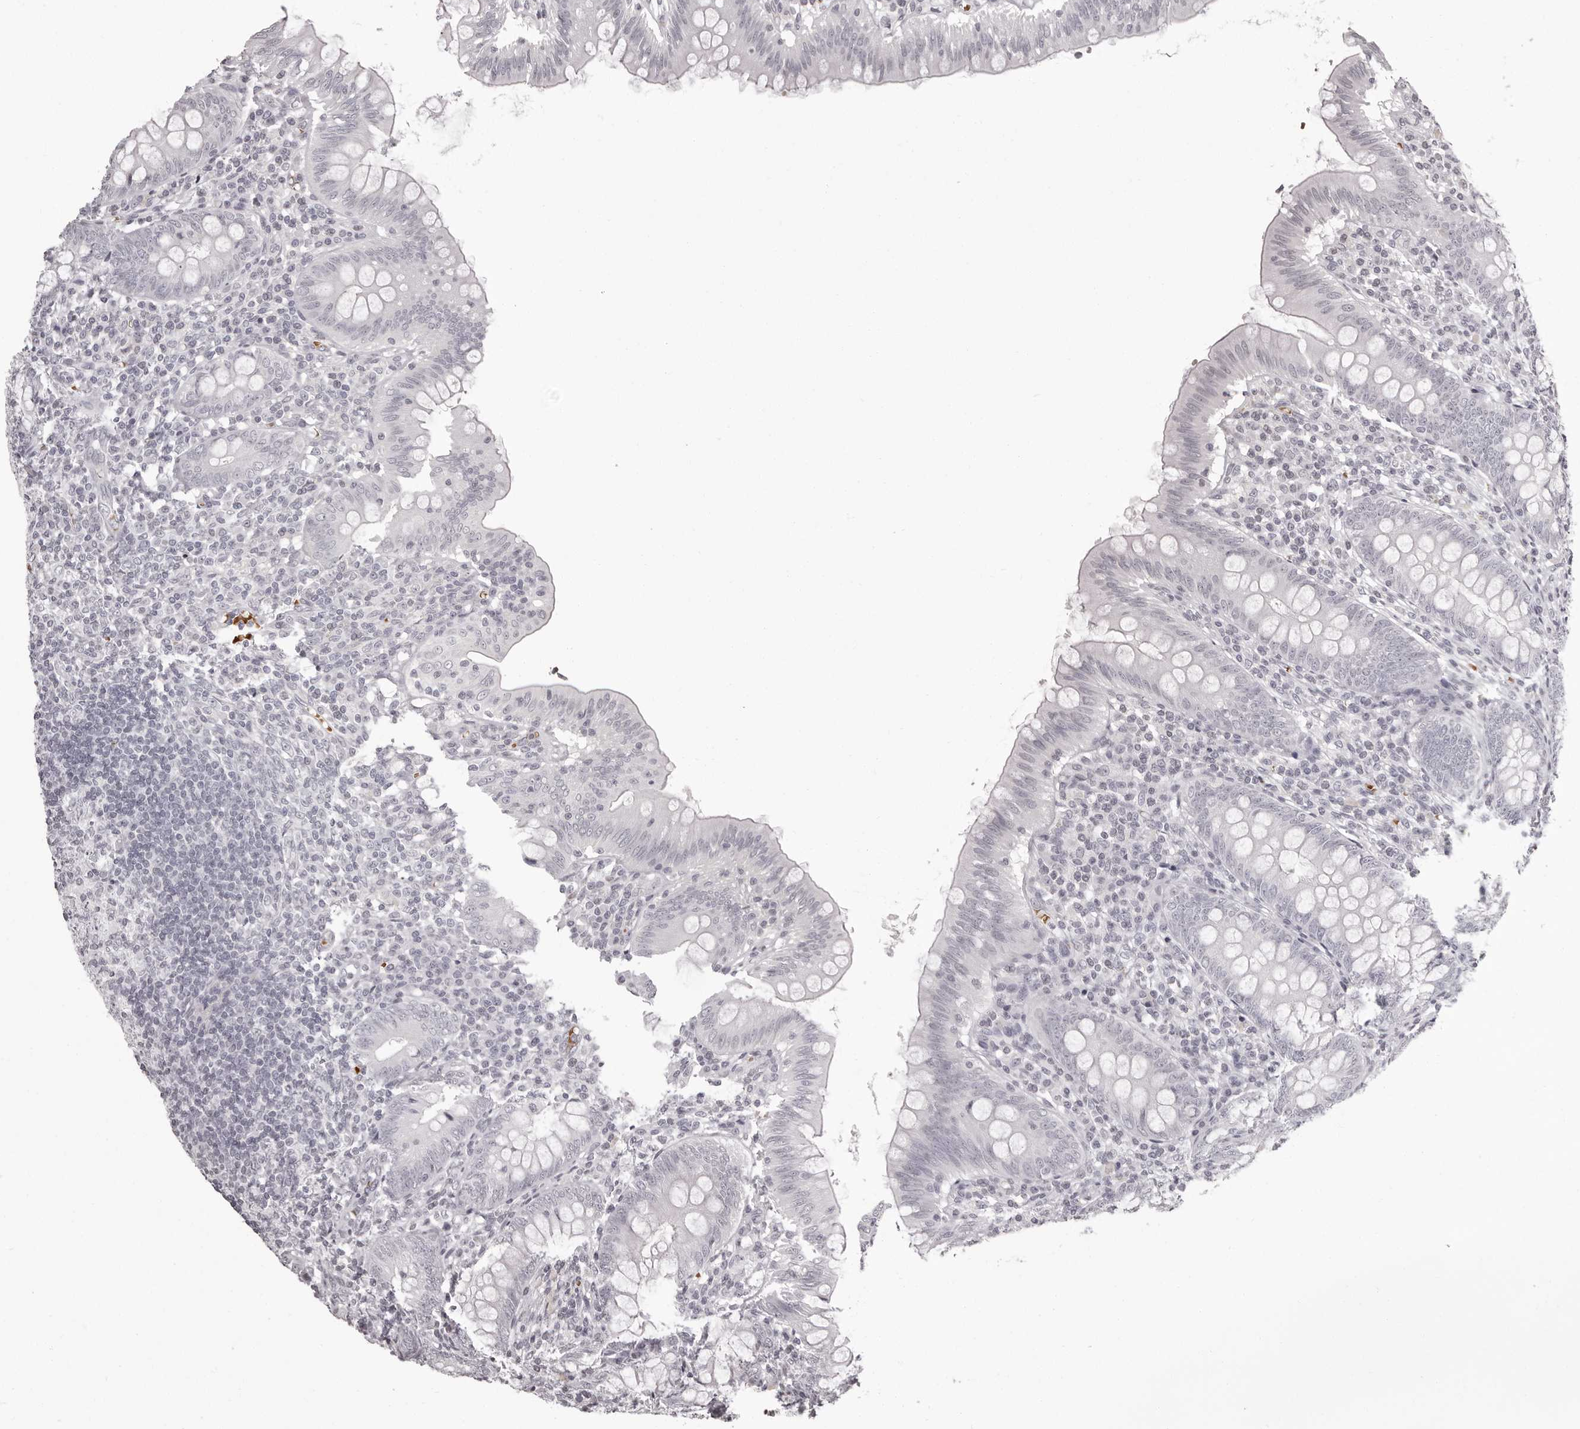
{"staining": {"intensity": "negative", "quantity": "none", "location": "none"}, "tissue": "appendix", "cell_type": "Glandular cells", "image_type": "normal", "snomed": [{"axis": "morphology", "description": "Normal tissue, NOS"}, {"axis": "topography", "description": "Appendix"}], "caption": "Image shows no protein positivity in glandular cells of normal appendix. (DAB (3,3'-diaminobenzidine) immunohistochemistry visualized using brightfield microscopy, high magnification).", "gene": "C8orf74", "patient": {"sex": "male", "age": 14}}